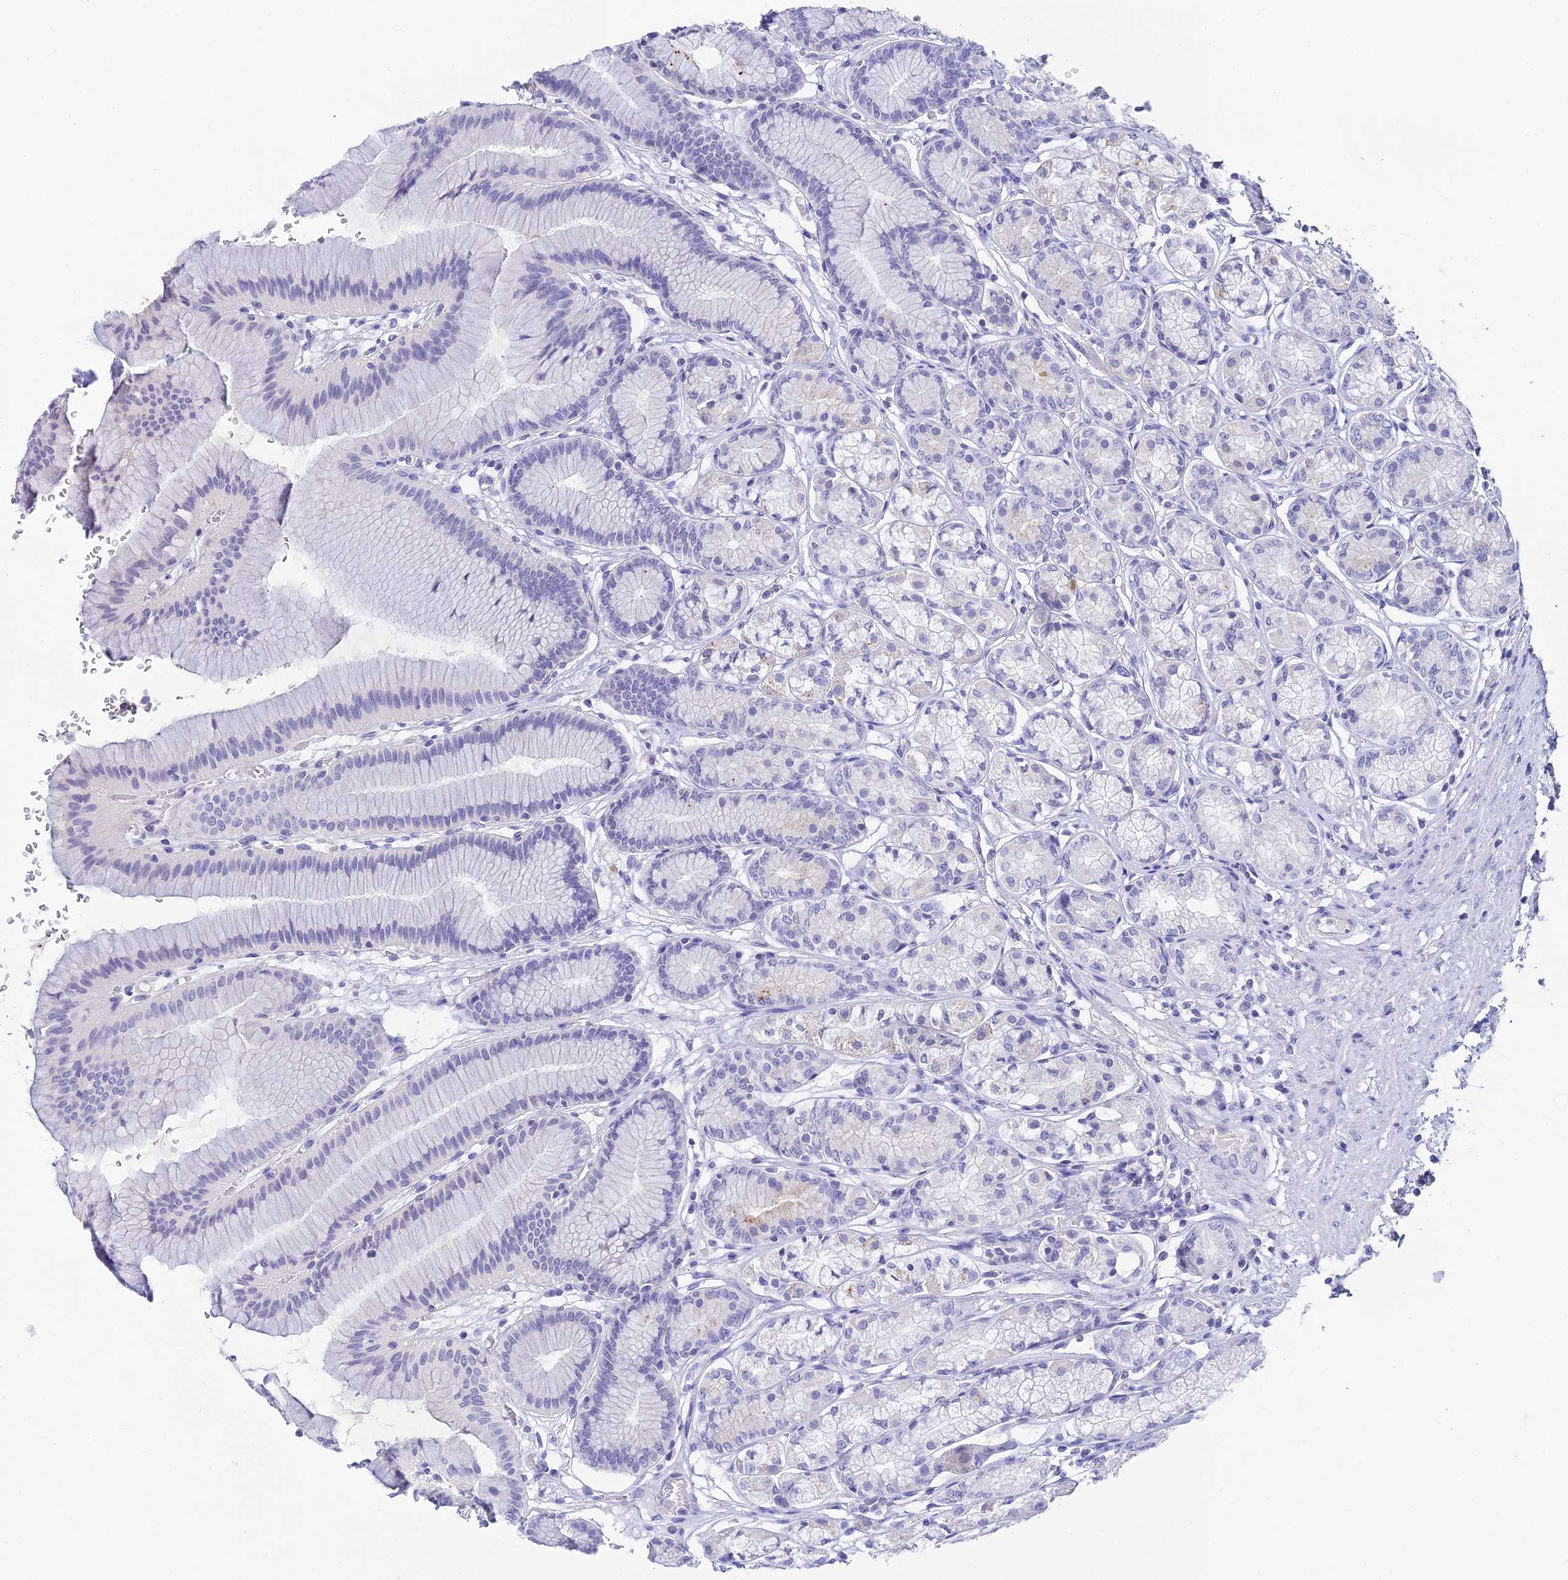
{"staining": {"intensity": "negative", "quantity": "none", "location": "none"}, "tissue": "stomach", "cell_type": "Glandular cells", "image_type": "normal", "snomed": [{"axis": "morphology", "description": "Normal tissue, NOS"}, {"axis": "morphology", "description": "Adenocarcinoma, NOS"}, {"axis": "morphology", "description": "Adenocarcinoma, High grade"}, {"axis": "topography", "description": "Stomach, upper"}, {"axis": "topography", "description": "Stomach"}], "caption": "IHC of benign human stomach displays no staining in glandular cells.", "gene": "C12orf29", "patient": {"sex": "female", "age": 65}}